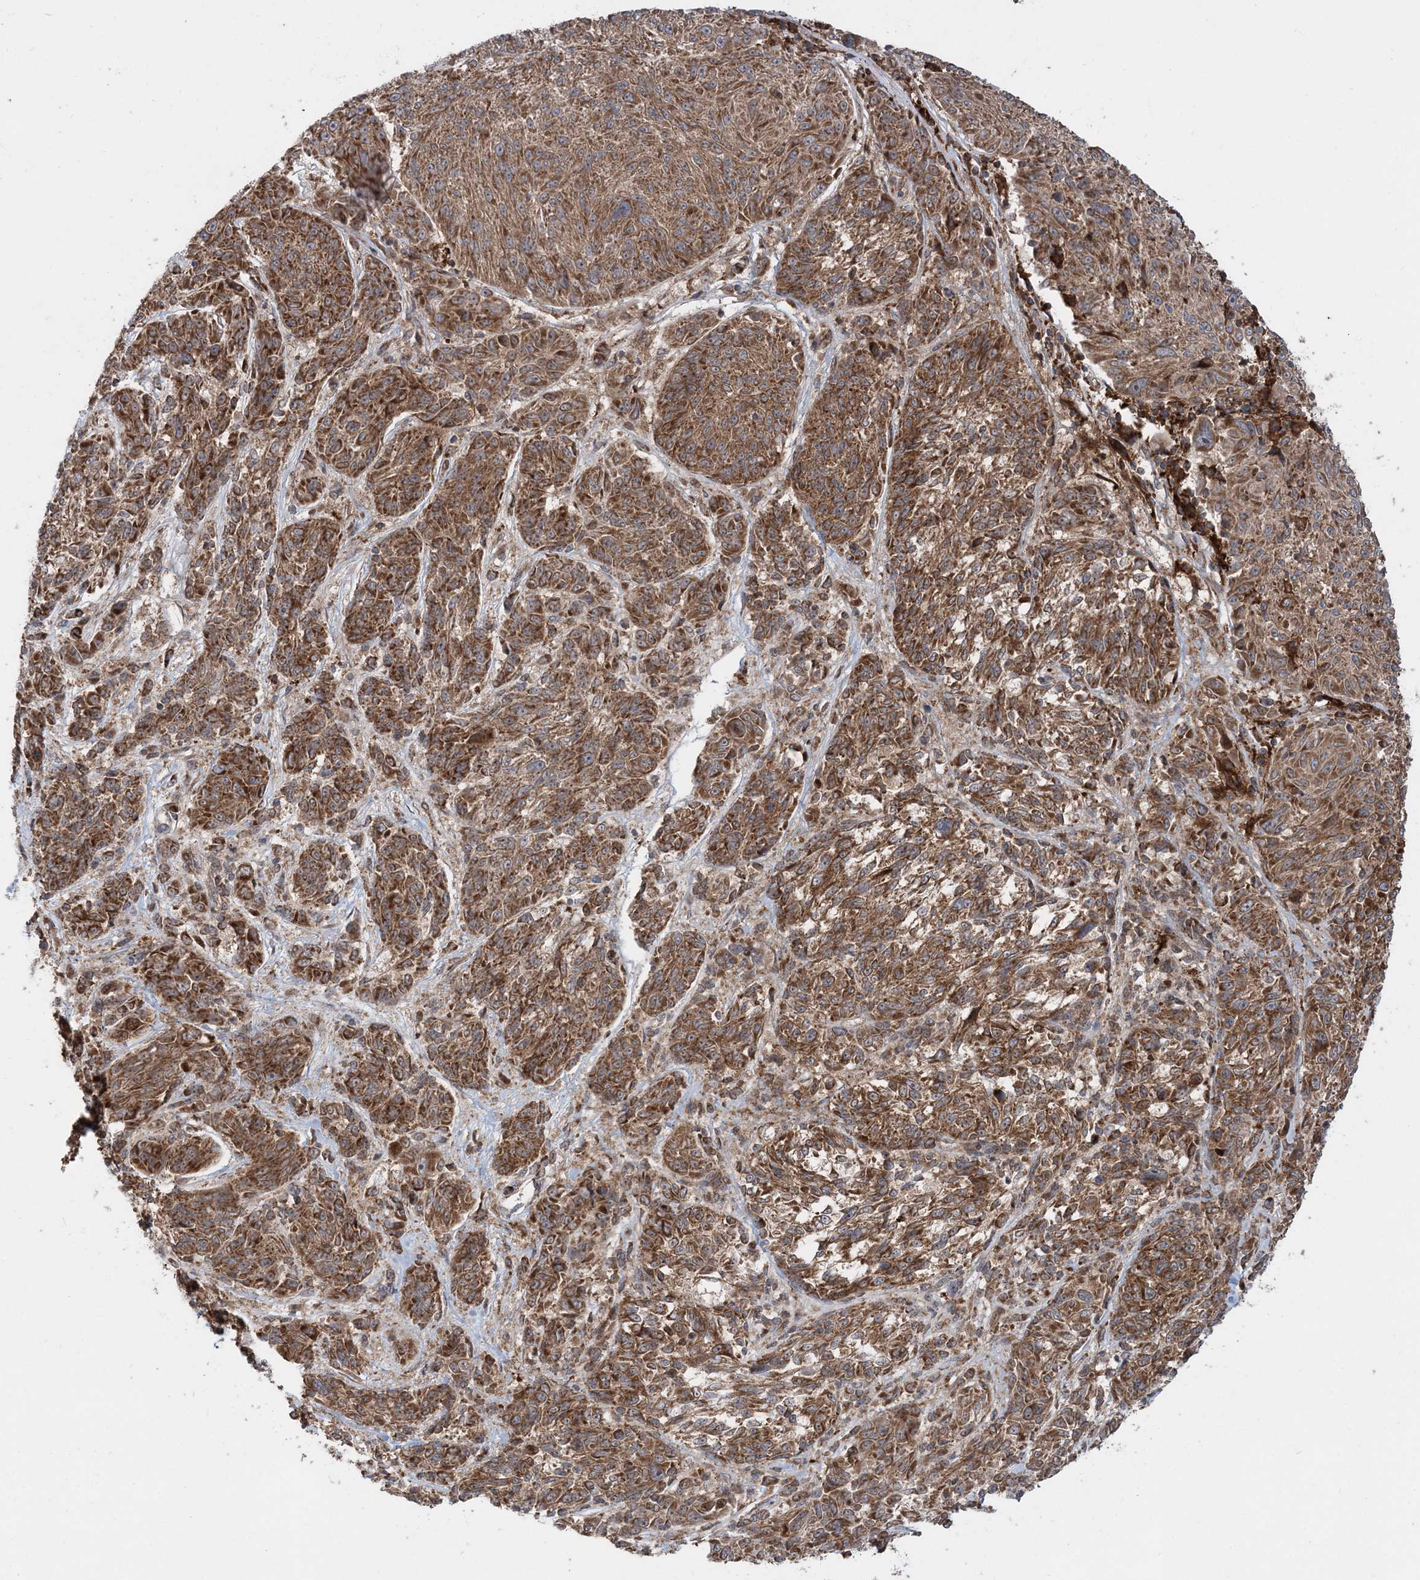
{"staining": {"intensity": "moderate", "quantity": ">75%", "location": "cytoplasmic/membranous"}, "tissue": "melanoma", "cell_type": "Tumor cells", "image_type": "cancer", "snomed": [{"axis": "morphology", "description": "Malignant melanoma, NOS"}, {"axis": "topography", "description": "Skin"}], "caption": "Protein staining by IHC shows moderate cytoplasmic/membranous staining in about >75% of tumor cells in malignant melanoma. (Brightfield microscopy of DAB IHC at high magnification).", "gene": "LRPPRC", "patient": {"sex": "male", "age": 53}}